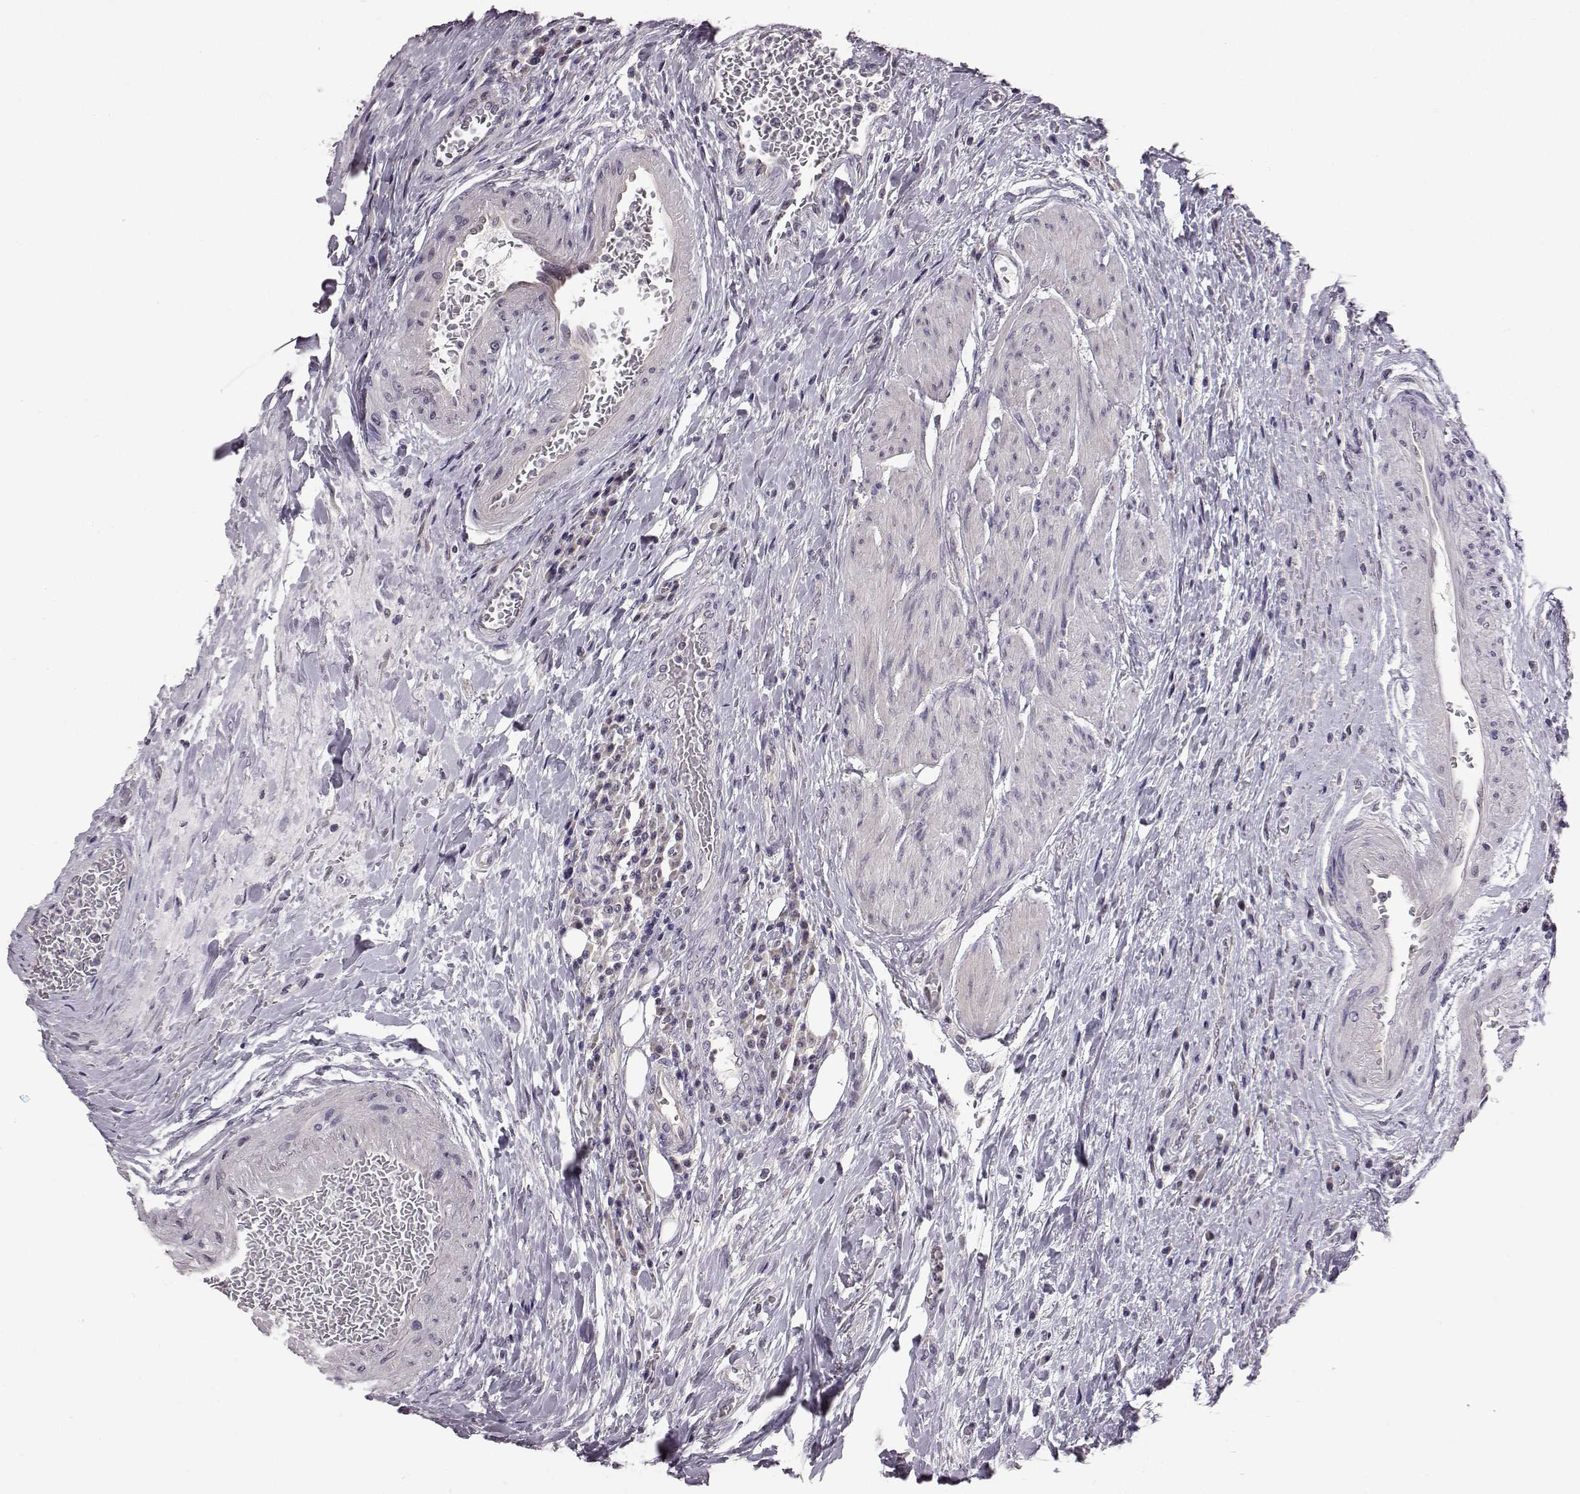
{"staining": {"intensity": "negative", "quantity": "none", "location": "none"}, "tissue": "urothelial cancer", "cell_type": "Tumor cells", "image_type": "cancer", "snomed": [{"axis": "morphology", "description": "Urothelial carcinoma, High grade"}, {"axis": "topography", "description": "Urinary bladder"}], "caption": "Tumor cells are negative for brown protein staining in high-grade urothelial carcinoma.", "gene": "C10orf62", "patient": {"sex": "female", "age": 70}}